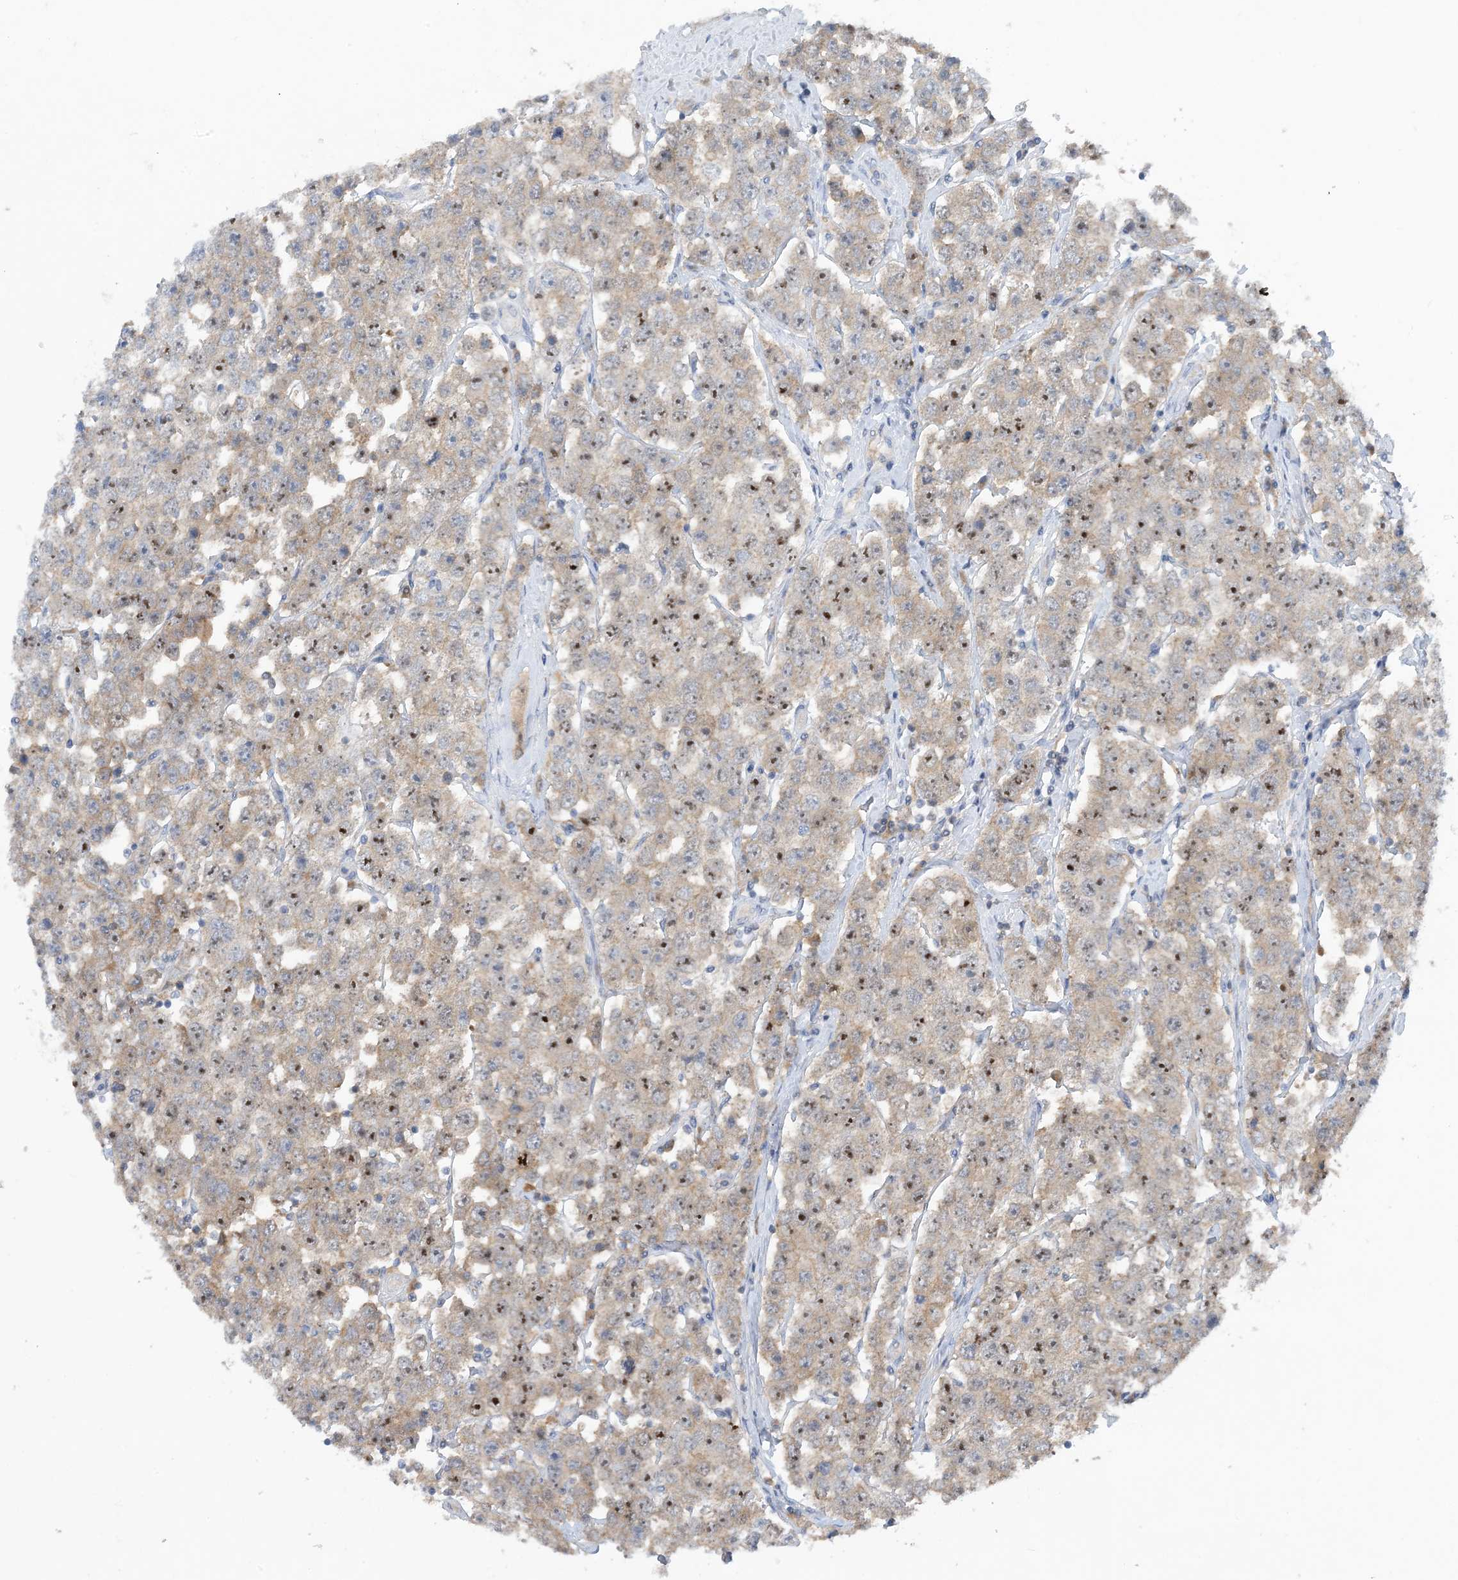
{"staining": {"intensity": "moderate", "quantity": "25%-75%", "location": "cytoplasmic/membranous,nuclear"}, "tissue": "testis cancer", "cell_type": "Tumor cells", "image_type": "cancer", "snomed": [{"axis": "morphology", "description": "Seminoma, NOS"}, {"axis": "topography", "description": "Testis"}], "caption": "DAB (3,3'-diaminobenzidine) immunohistochemical staining of human testis seminoma exhibits moderate cytoplasmic/membranous and nuclear protein staining in about 25%-75% of tumor cells. The staining was performed using DAB, with brown indicating positive protein expression. Nuclei are stained blue with hematoxylin.", "gene": "UBE2E1", "patient": {"sex": "male", "age": 28}}